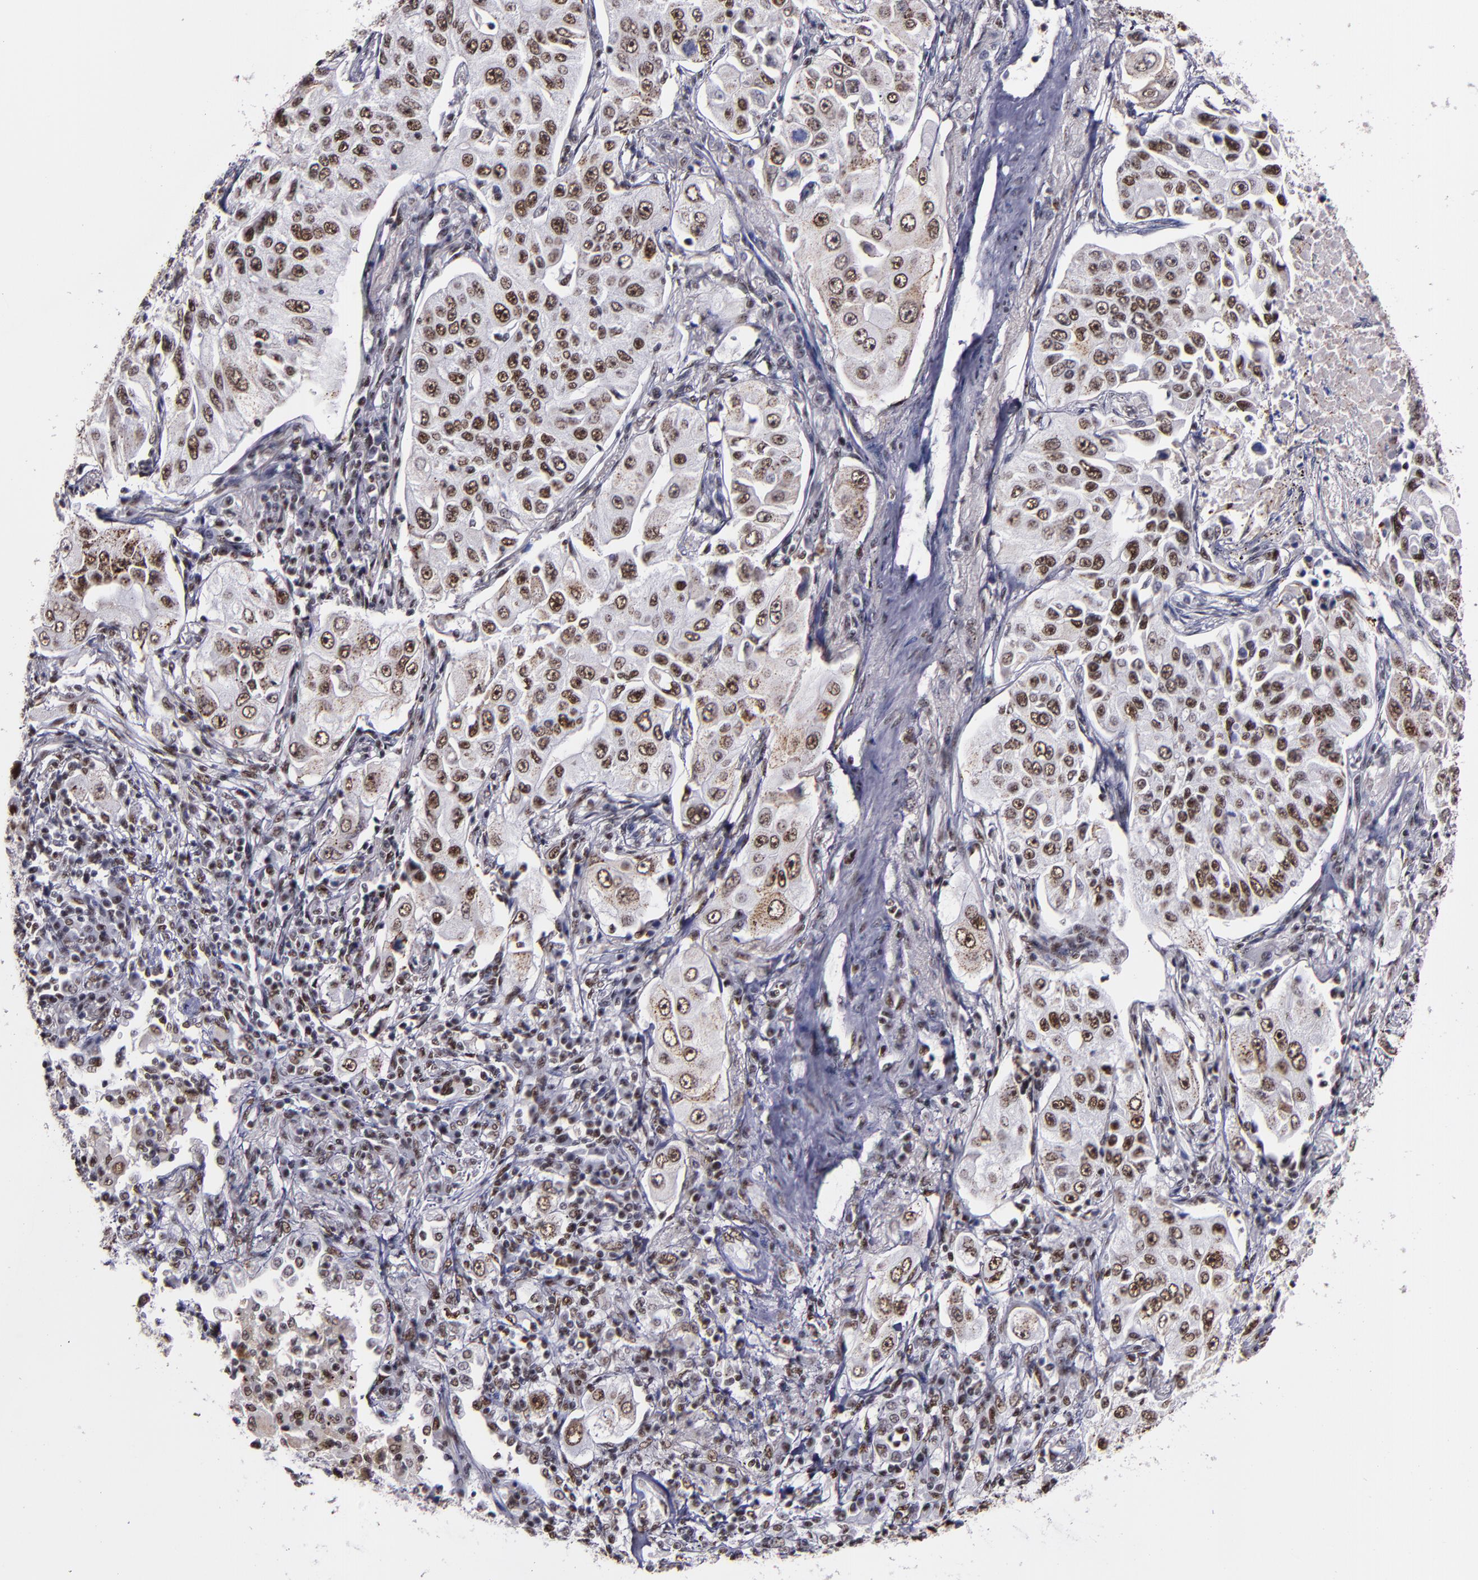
{"staining": {"intensity": "moderate", "quantity": ">75%", "location": "nuclear"}, "tissue": "lung cancer", "cell_type": "Tumor cells", "image_type": "cancer", "snomed": [{"axis": "morphology", "description": "Adenocarcinoma, NOS"}, {"axis": "topography", "description": "Lung"}], "caption": "Protein analysis of lung cancer tissue exhibits moderate nuclear expression in approximately >75% of tumor cells. Immunohistochemistry stains the protein of interest in brown and the nuclei are stained blue.", "gene": "PPP4R3A", "patient": {"sex": "male", "age": 84}}